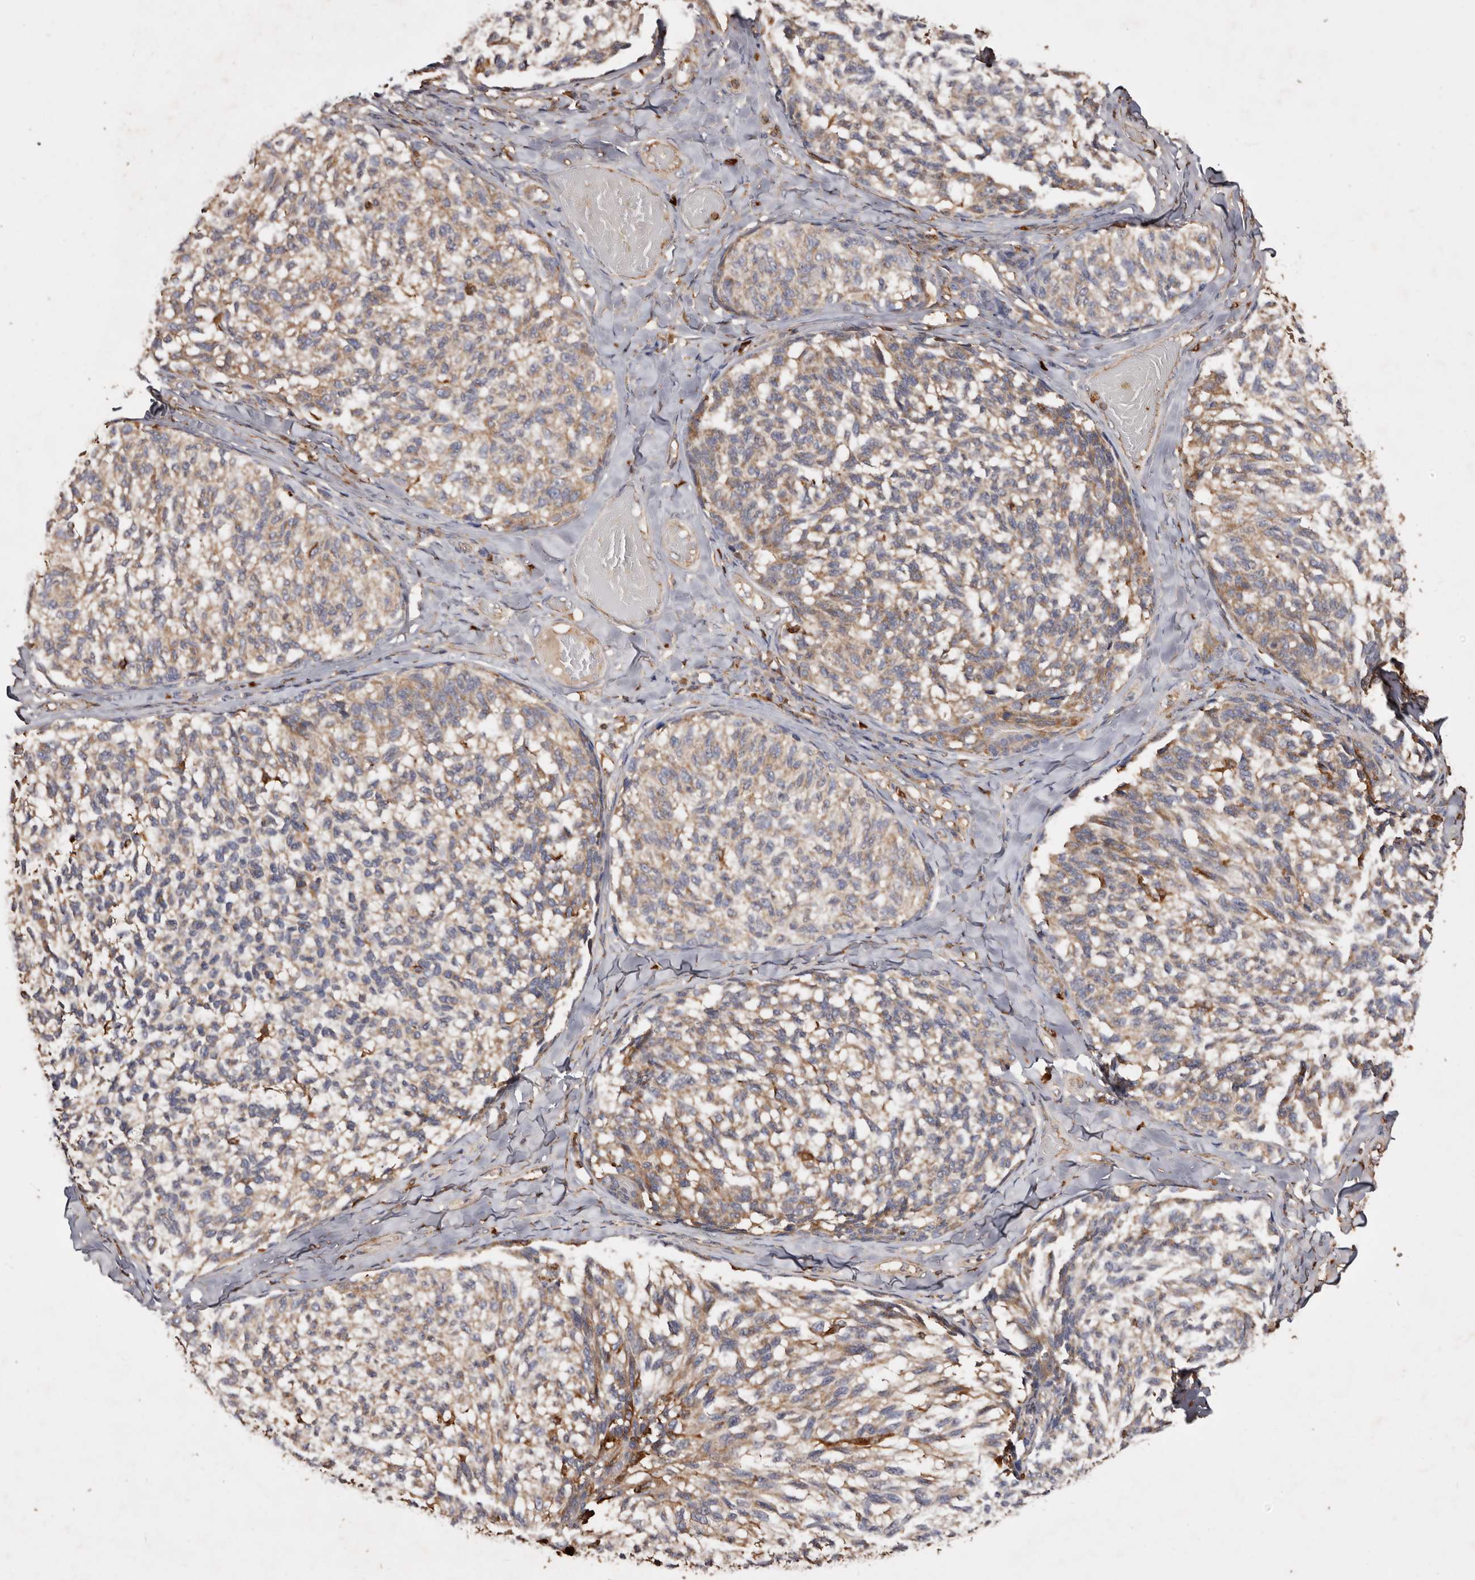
{"staining": {"intensity": "strong", "quantity": "25%-75%", "location": "cytoplasmic/membranous"}, "tissue": "melanoma", "cell_type": "Tumor cells", "image_type": "cancer", "snomed": [{"axis": "morphology", "description": "Malignant melanoma, NOS"}, {"axis": "topography", "description": "Skin"}], "caption": "Strong cytoplasmic/membranous protein positivity is seen in about 25%-75% of tumor cells in melanoma.", "gene": "COQ8B", "patient": {"sex": "female", "age": 73}}